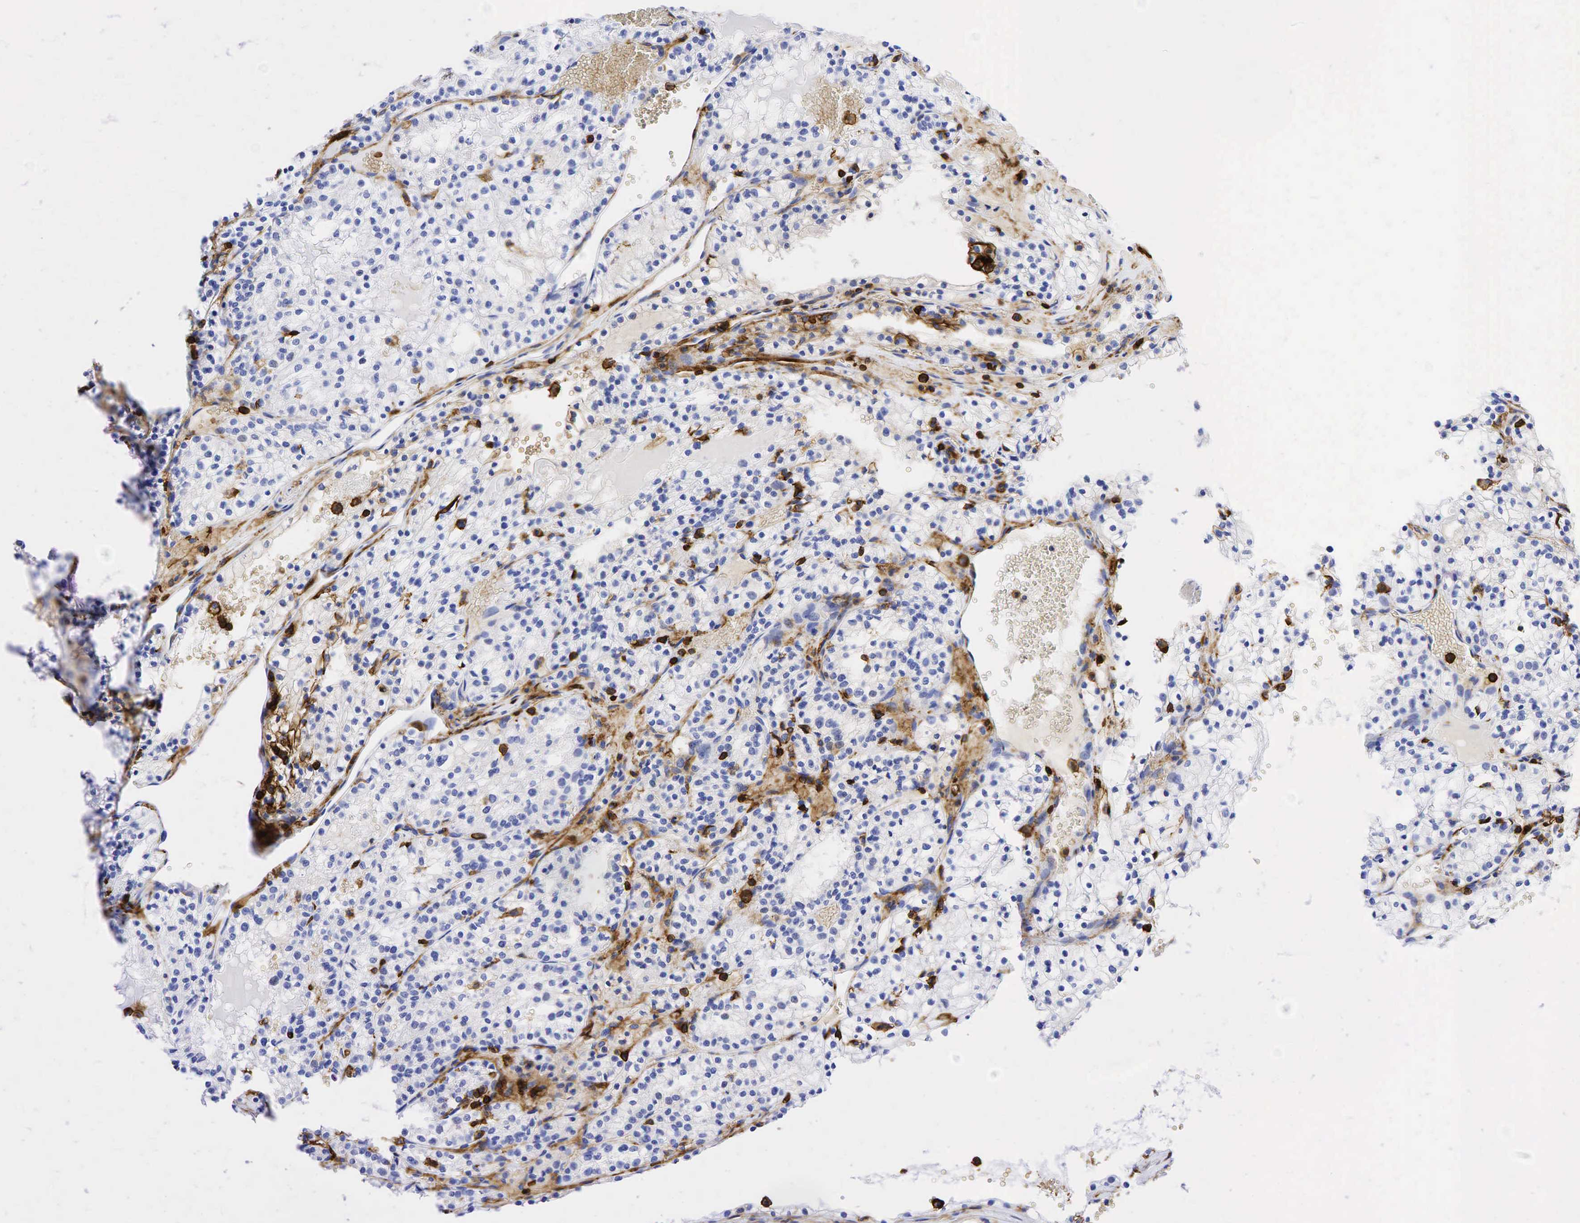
{"staining": {"intensity": "moderate", "quantity": "<25%", "location": "cytoplasmic/membranous"}, "tissue": "renal cancer", "cell_type": "Tumor cells", "image_type": "cancer", "snomed": [{"axis": "morphology", "description": "Adenocarcinoma, NOS"}, {"axis": "topography", "description": "Kidney"}], "caption": "A low amount of moderate cytoplasmic/membranous positivity is seen in approximately <25% of tumor cells in renal cancer (adenocarcinoma) tissue. The staining is performed using DAB brown chromogen to label protein expression. The nuclei are counter-stained blue using hematoxylin.", "gene": "CD44", "patient": {"sex": "male", "age": 61}}